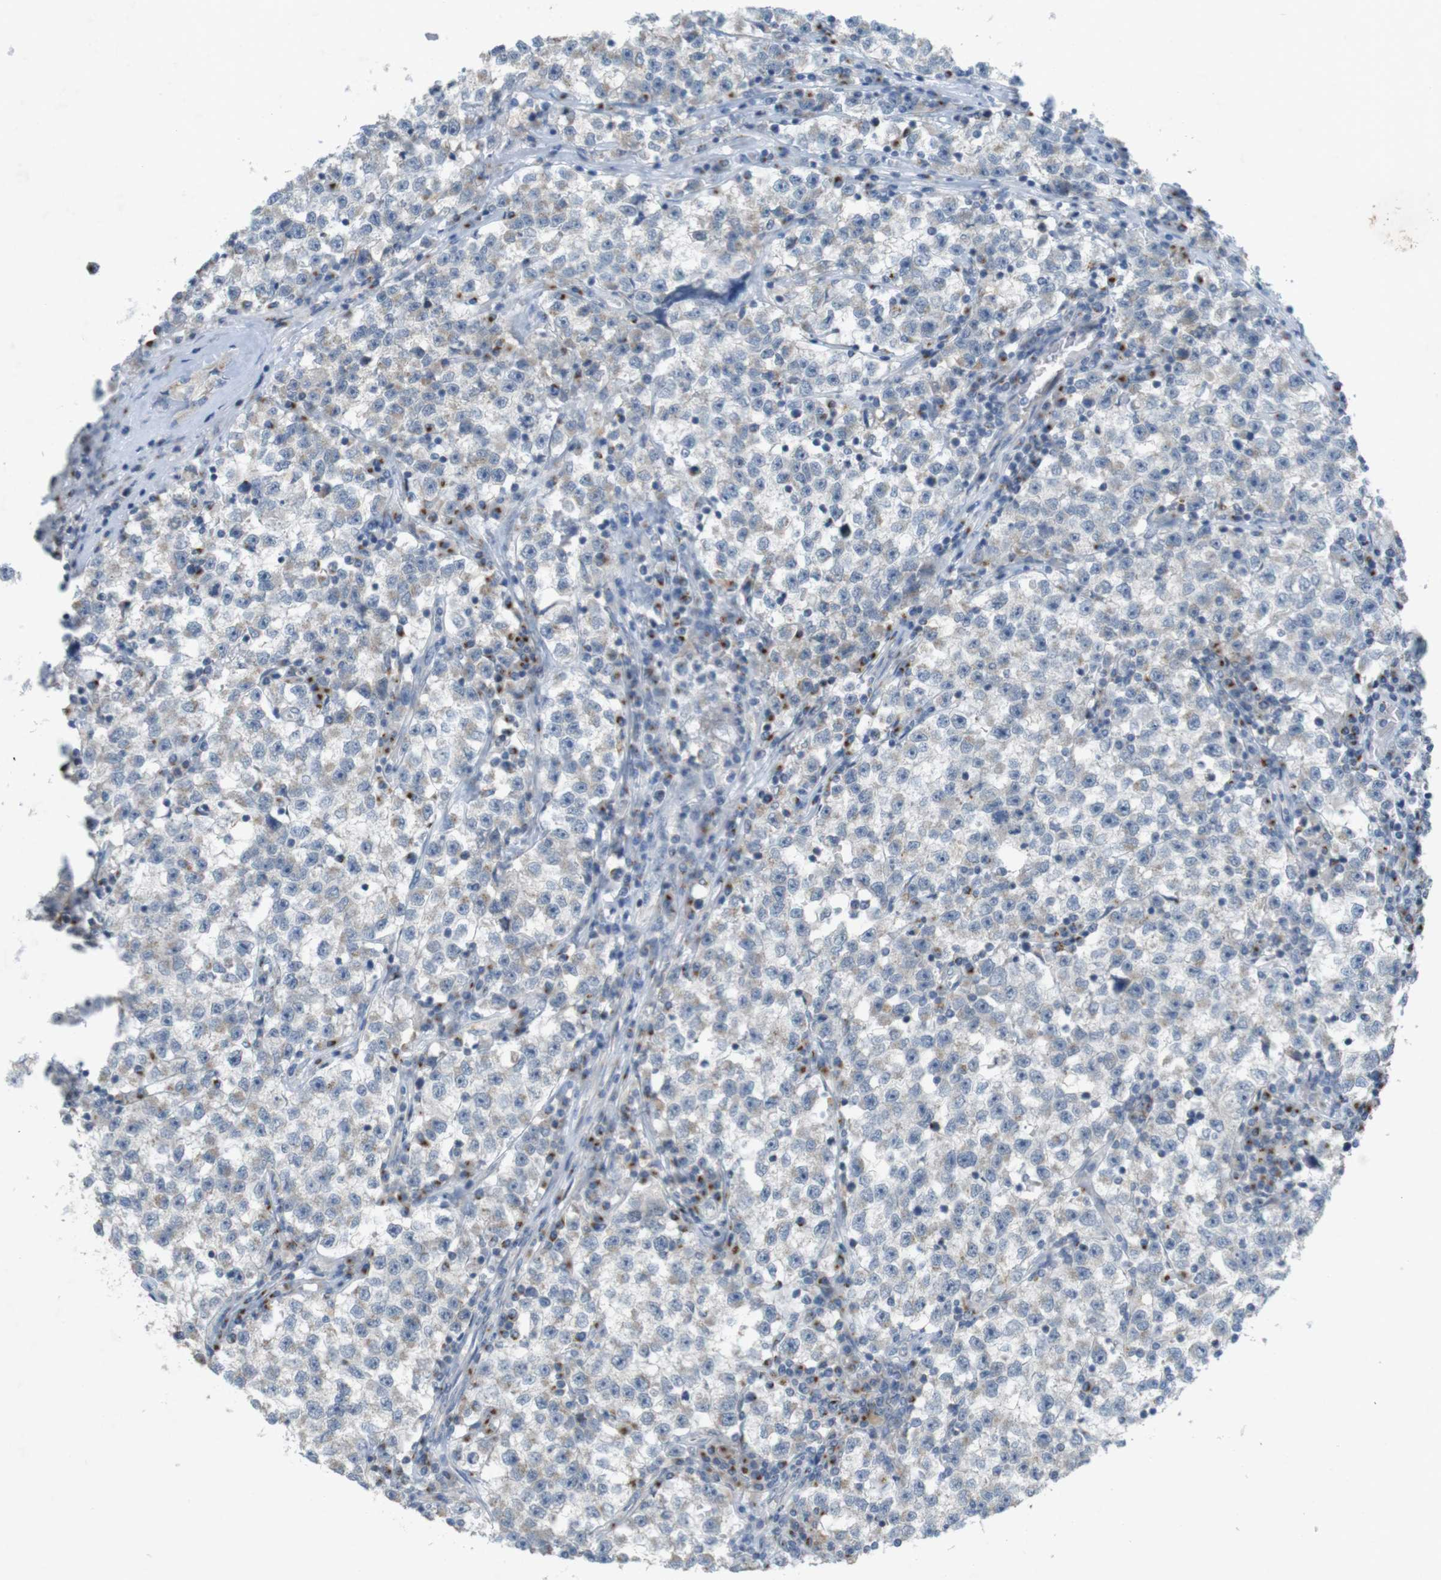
{"staining": {"intensity": "negative", "quantity": "none", "location": "none"}, "tissue": "testis cancer", "cell_type": "Tumor cells", "image_type": "cancer", "snomed": [{"axis": "morphology", "description": "Seminoma, NOS"}, {"axis": "topography", "description": "Testis"}], "caption": "A histopathology image of human testis seminoma is negative for staining in tumor cells.", "gene": "YIPF3", "patient": {"sex": "male", "age": 22}}